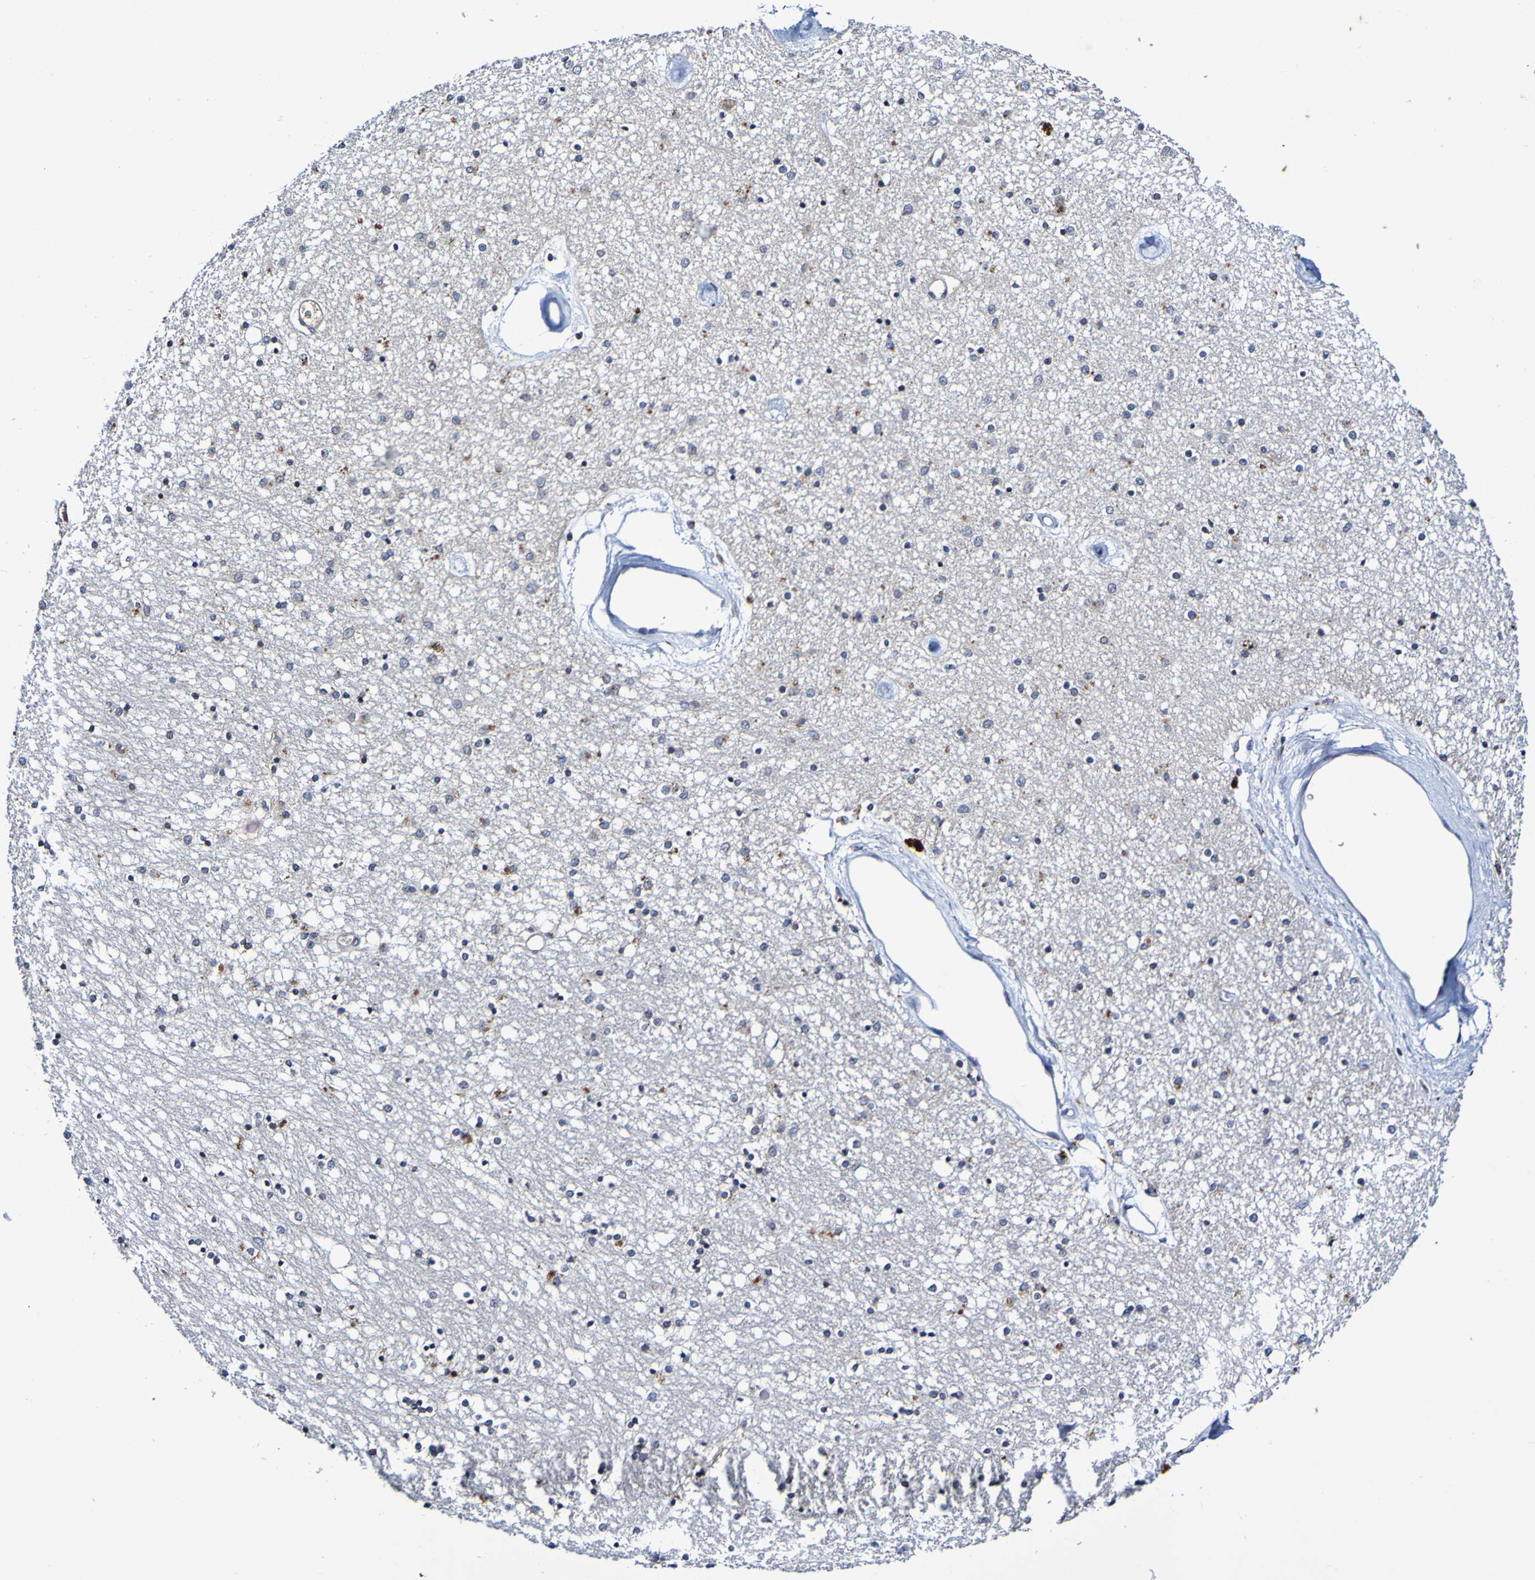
{"staining": {"intensity": "negative", "quantity": "none", "location": "none"}, "tissue": "caudate", "cell_type": "Glial cells", "image_type": "normal", "snomed": [{"axis": "morphology", "description": "Normal tissue, NOS"}, {"axis": "topography", "description": "Lateral ventricle wall"}], "caption": "Glial cells are negative for protein expression in benign human caudate.", "gene": "PTP4A2", "patient": {"sex": "female", "age": 54}}